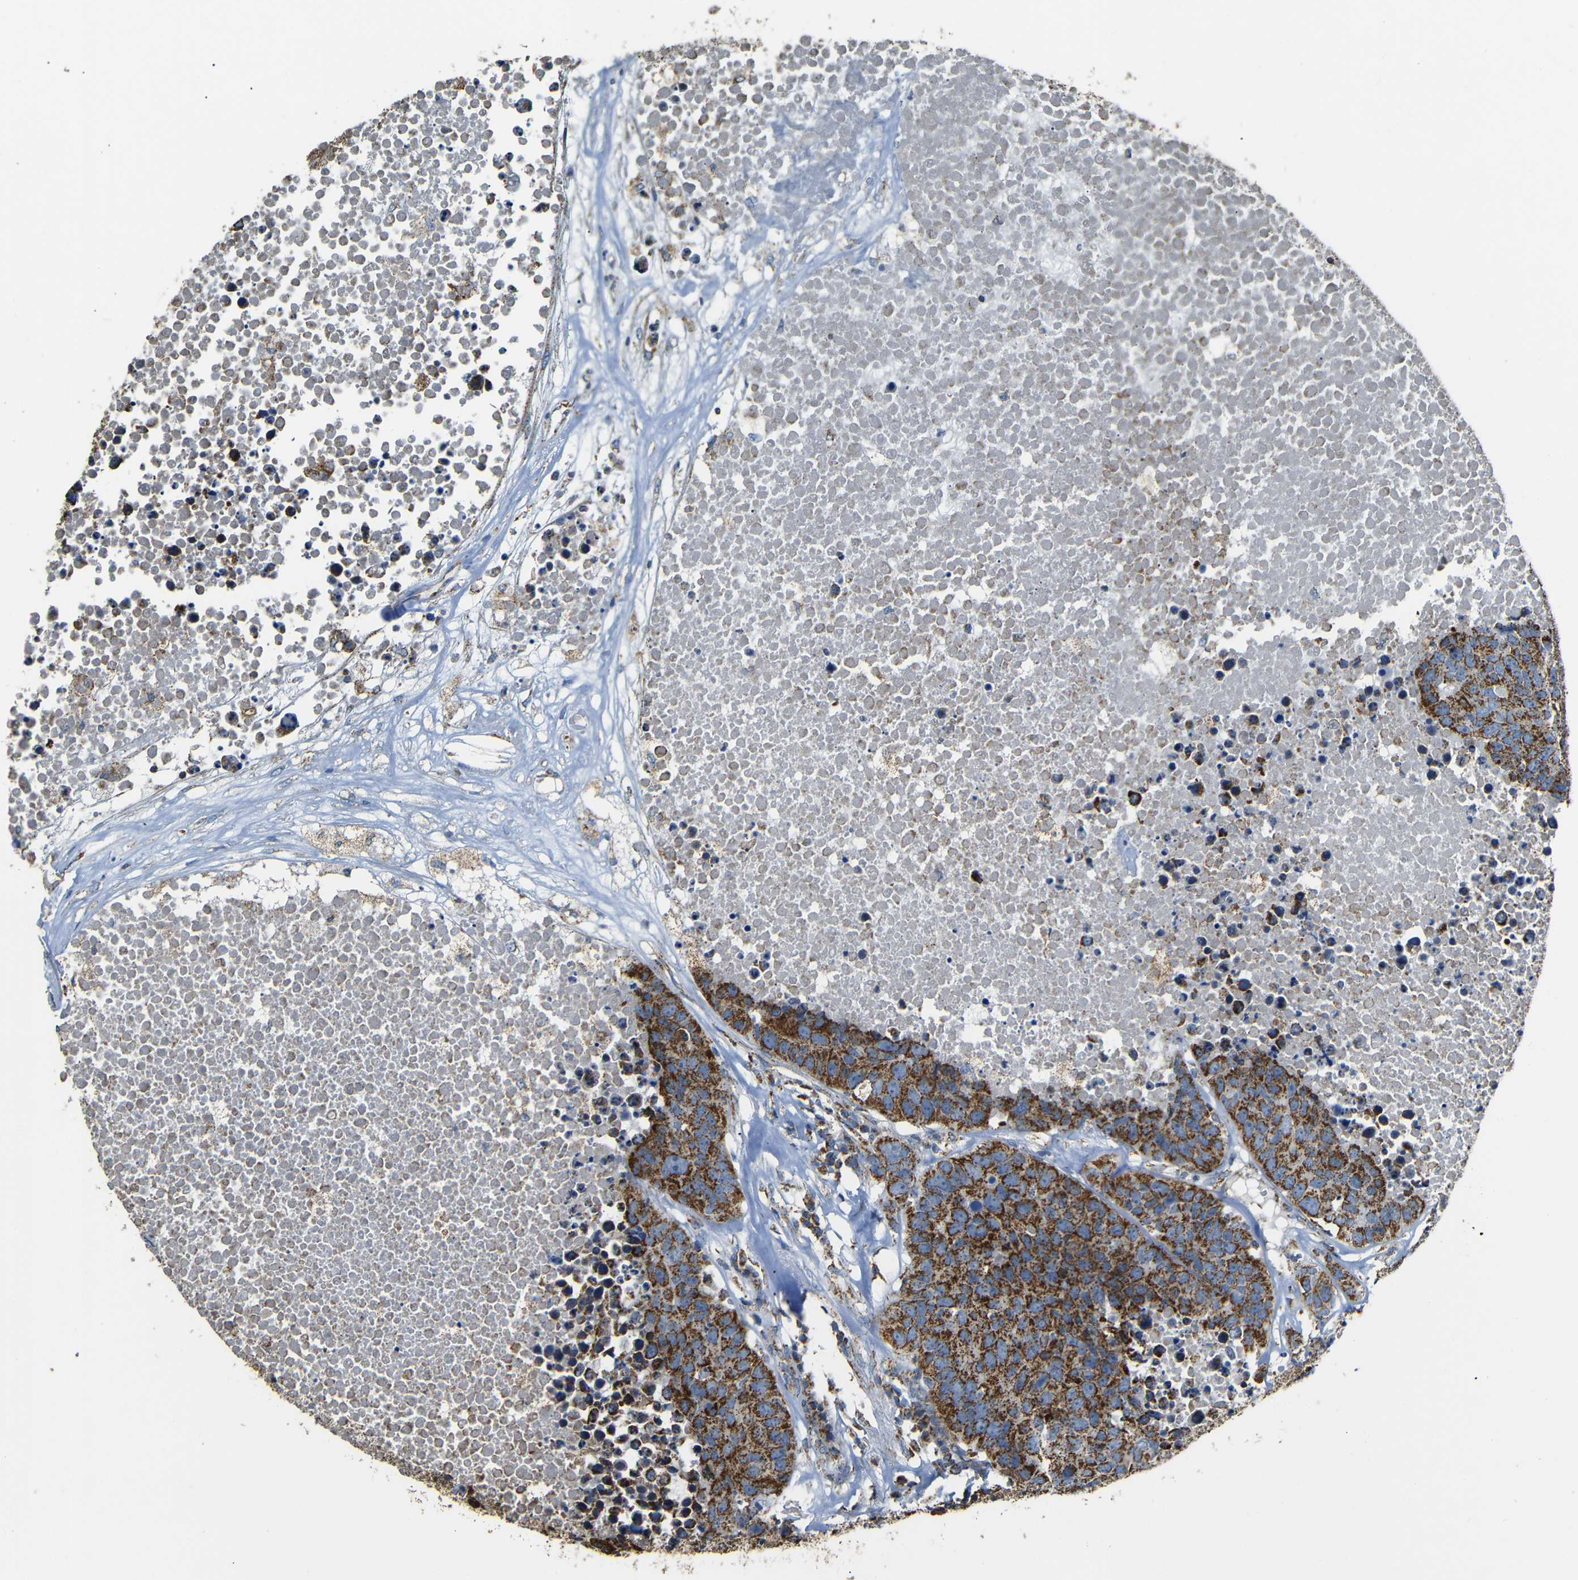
{"staining": {"intensity": "strong", "quantity": ">75%", "location": "cytoplasmic/membranous"}, "tissue": "carcinoid", "cell_type": "Tumor cells", "image_type": "cancer", "snomed": [{"axis": "morphology", "description": "Carcinoid, malignant, NOS"}, {"axis": "topography", "description": "Lung"}], "caption": "Tumor cells show high levels of strong cytoplasmic/membranous expression in about >75% of cells in carcinoid. The staining was performed using DAB, with brown indicating positive protein expression. Nuclei are stained blue with hematoxylin.", "gene": "NR3C2", "patient": {"sex": "male", "age": 60}}